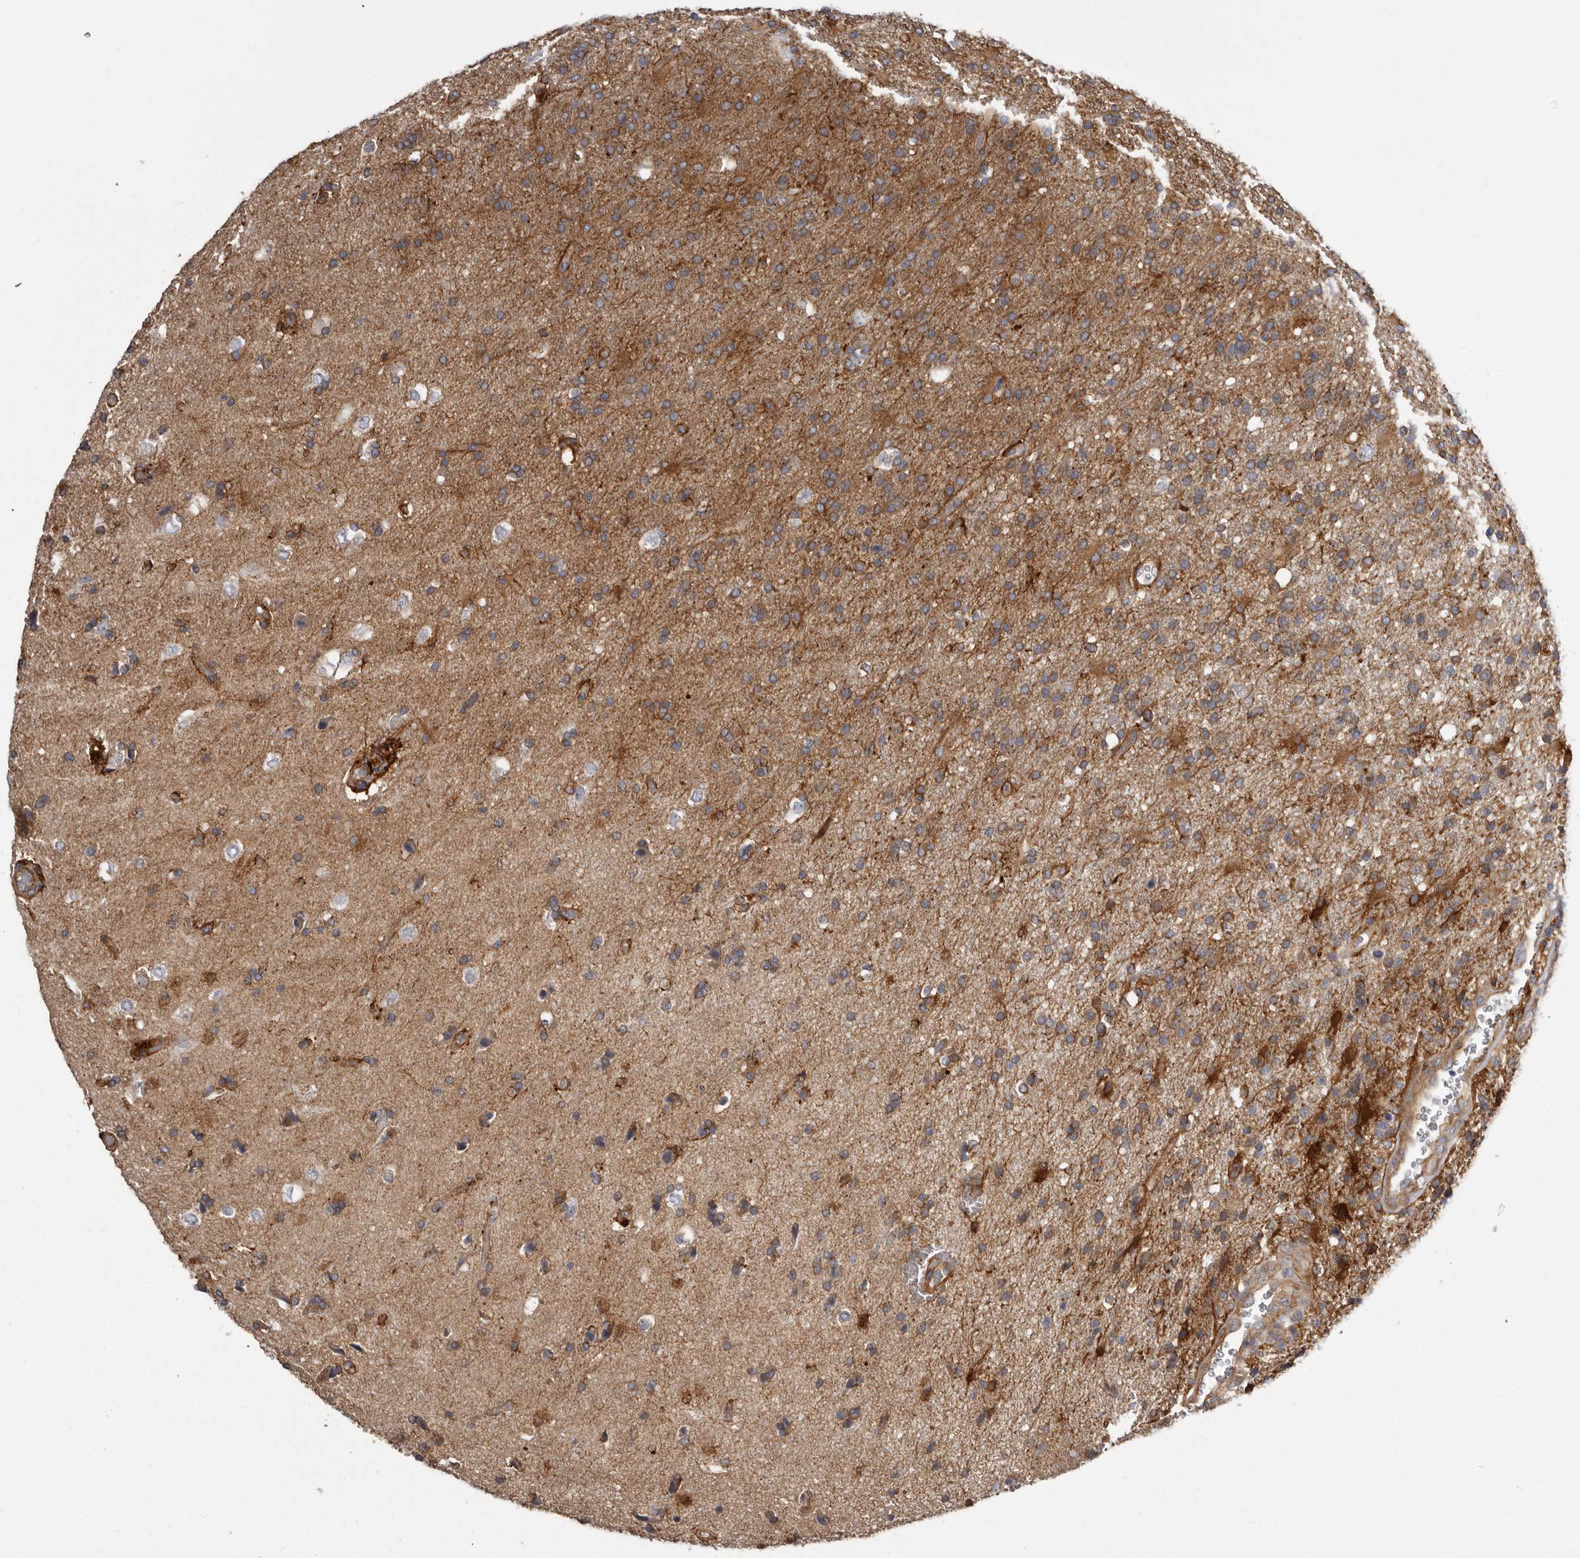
{"staining": {"intensity": "moderate", "quantity": ">75%", "location": "cytoplasmic/membranous"}, "tissue": "glioma", "cell_type": "Tumor cells", "image_type": "cancer", "snomed": [{"axis": "morphology", "description": "Glioma, malignant, High grade"}, {"axis": "topography", "description": "Brain"}], "caption": "The micrograph reveals immunohistochemical staining of glioma. There is moderate cytoplasmic/membranous positivity is present in approximately >75% of tumor cells.", "gene": "ENAH", "patient": {"sex": "male", "age": 72}}